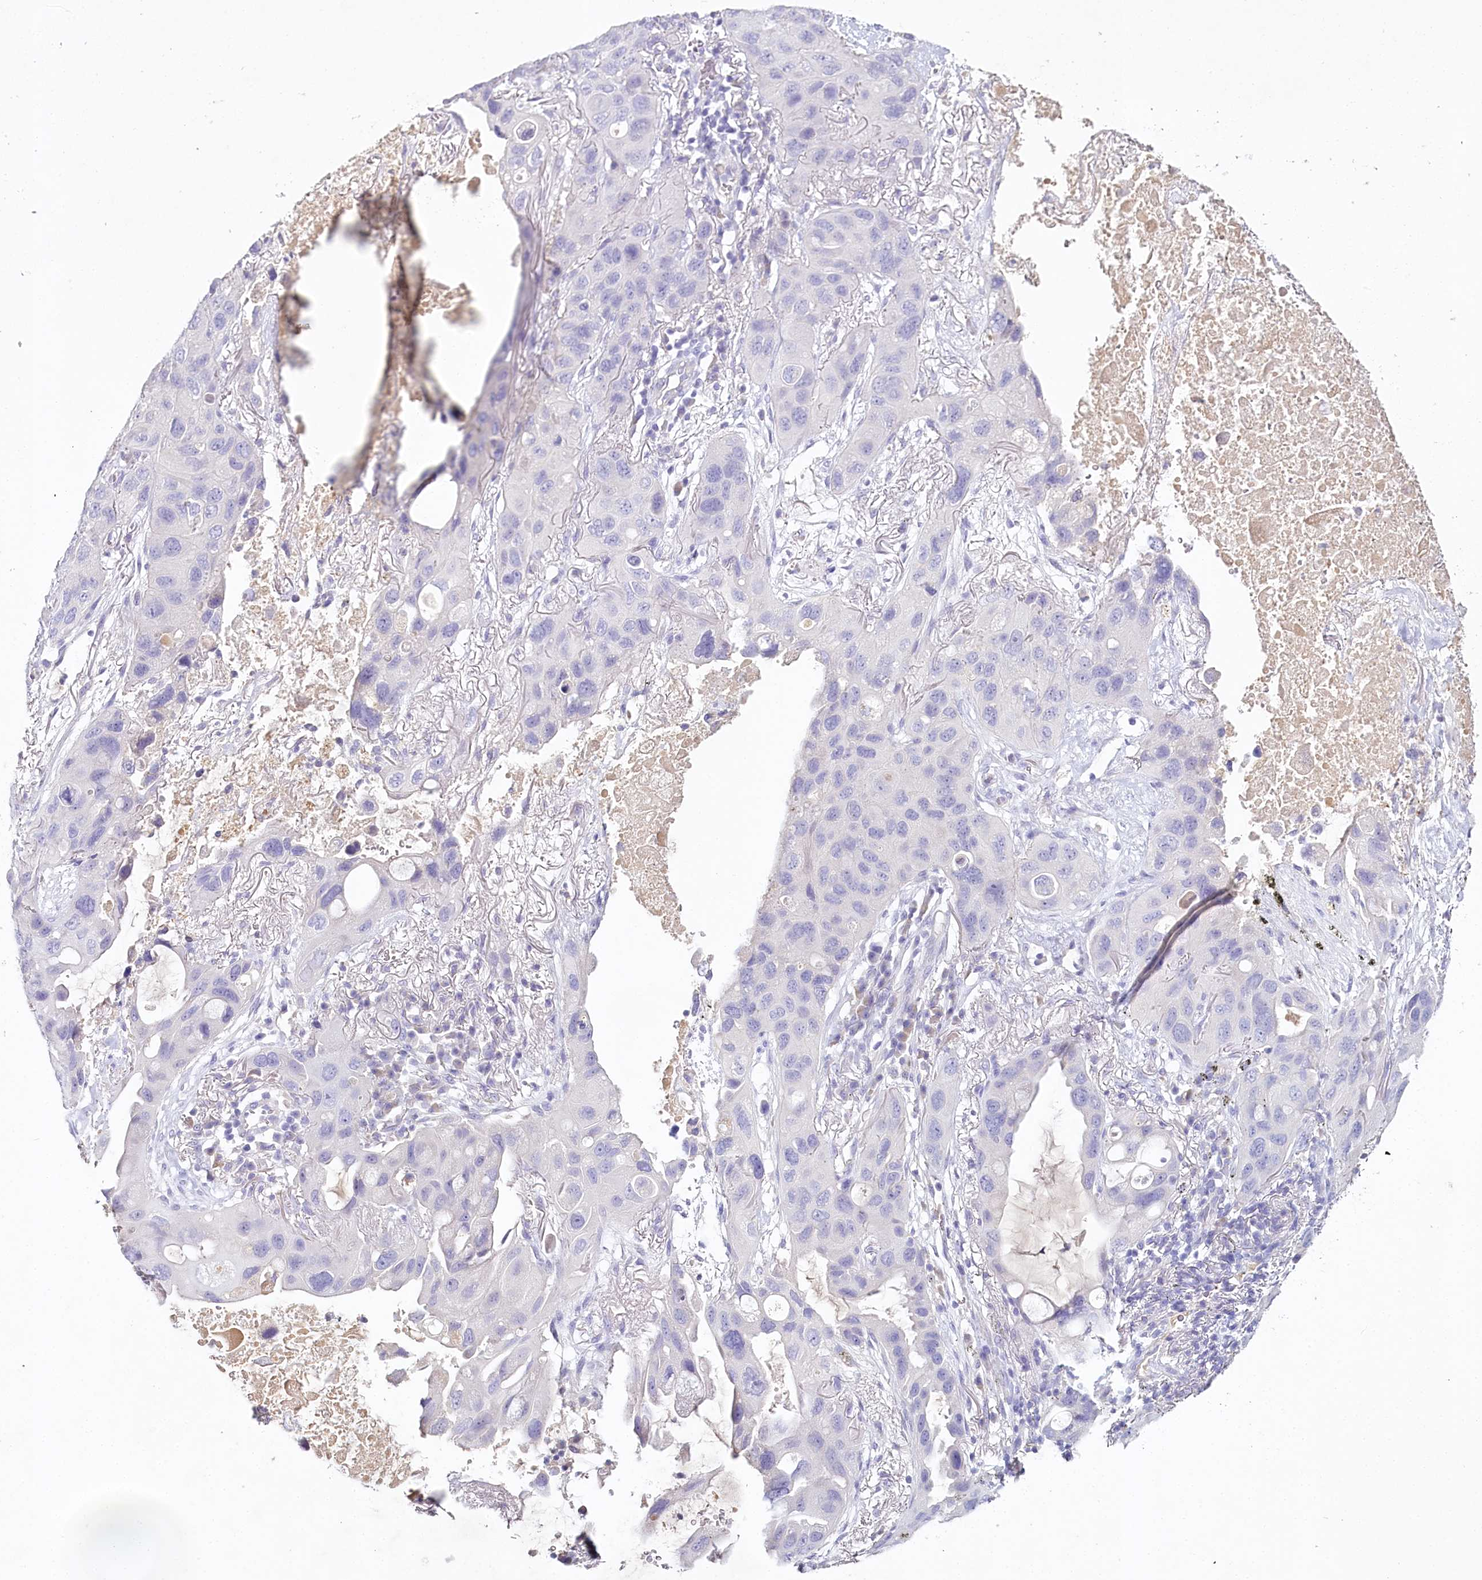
{"staining": {"intensity": "negative", "quantity": "none", "location": "none"}, "tissue": "lung cancer", "cell_type": "Tumor cells", "image_type": "cancer", "snomed": [{"axis": "morphology", "description": "Squamous cell carcinoma, NOS"}, {"axis": "topography", "description": "Lung"}], "caption": "Tumor cells show no significant protein positivity in lung squamous cell carcinoma.", "gene": "HPD", "patient": {"sex": "female", "age": 73}}